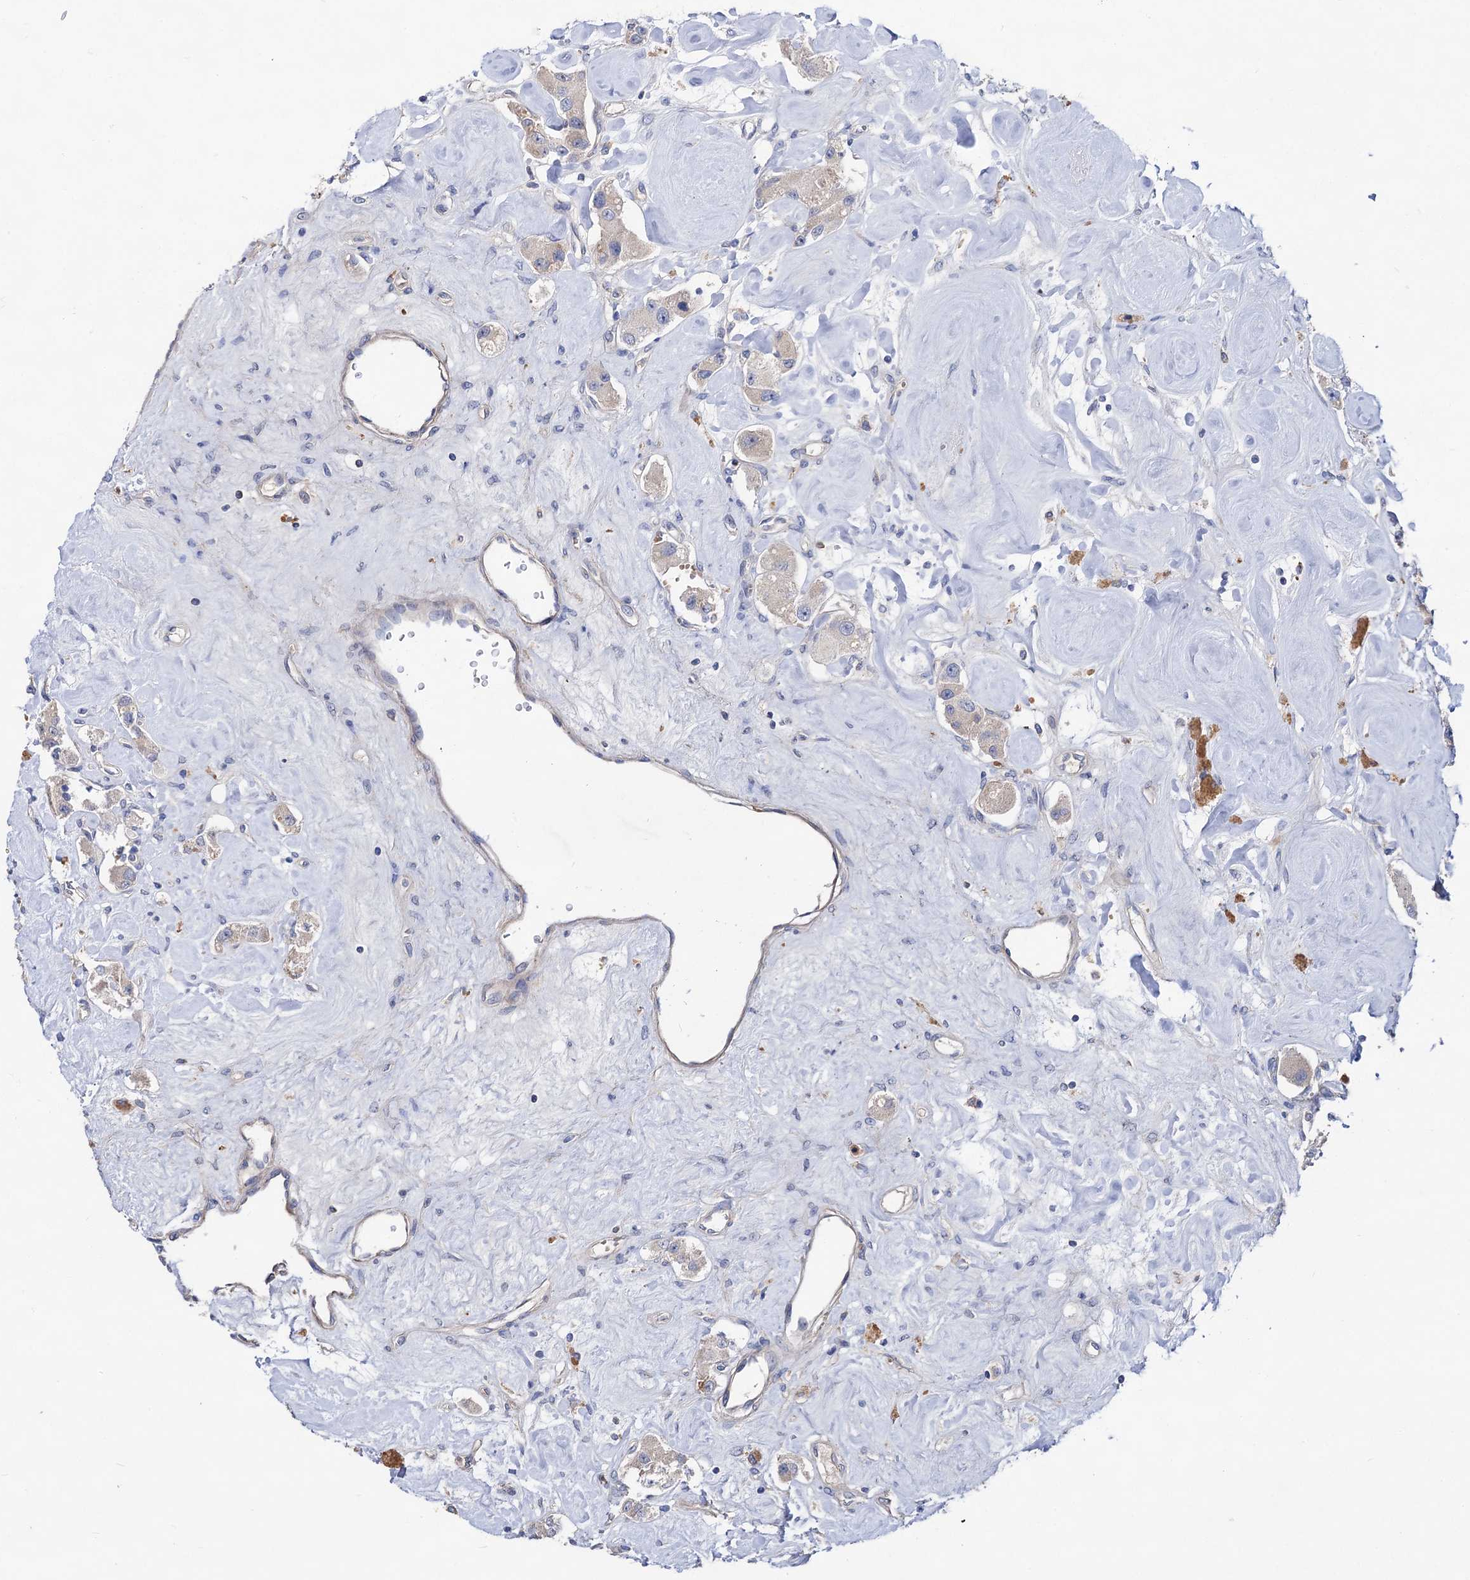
{"staining": {"intensity": "negative", "quantity": "none", "location": "none"}, "tissue": "carcinoid", "cell_type": "Tumor cells", "image_type": "cancer", "snomed": [{"axis": "morphology", "description": "Carcinoid, malignant, NOS"}, {"axis": "topography", "description": "Pancreas"}], "caption": "Micrograph shows no protein expression in tumor cells of carcinoid tissue. (DAB immunohistochemistry, high magnification).", "gene": "HVCN1", "patient": {"sex": "male", "age": 41}}